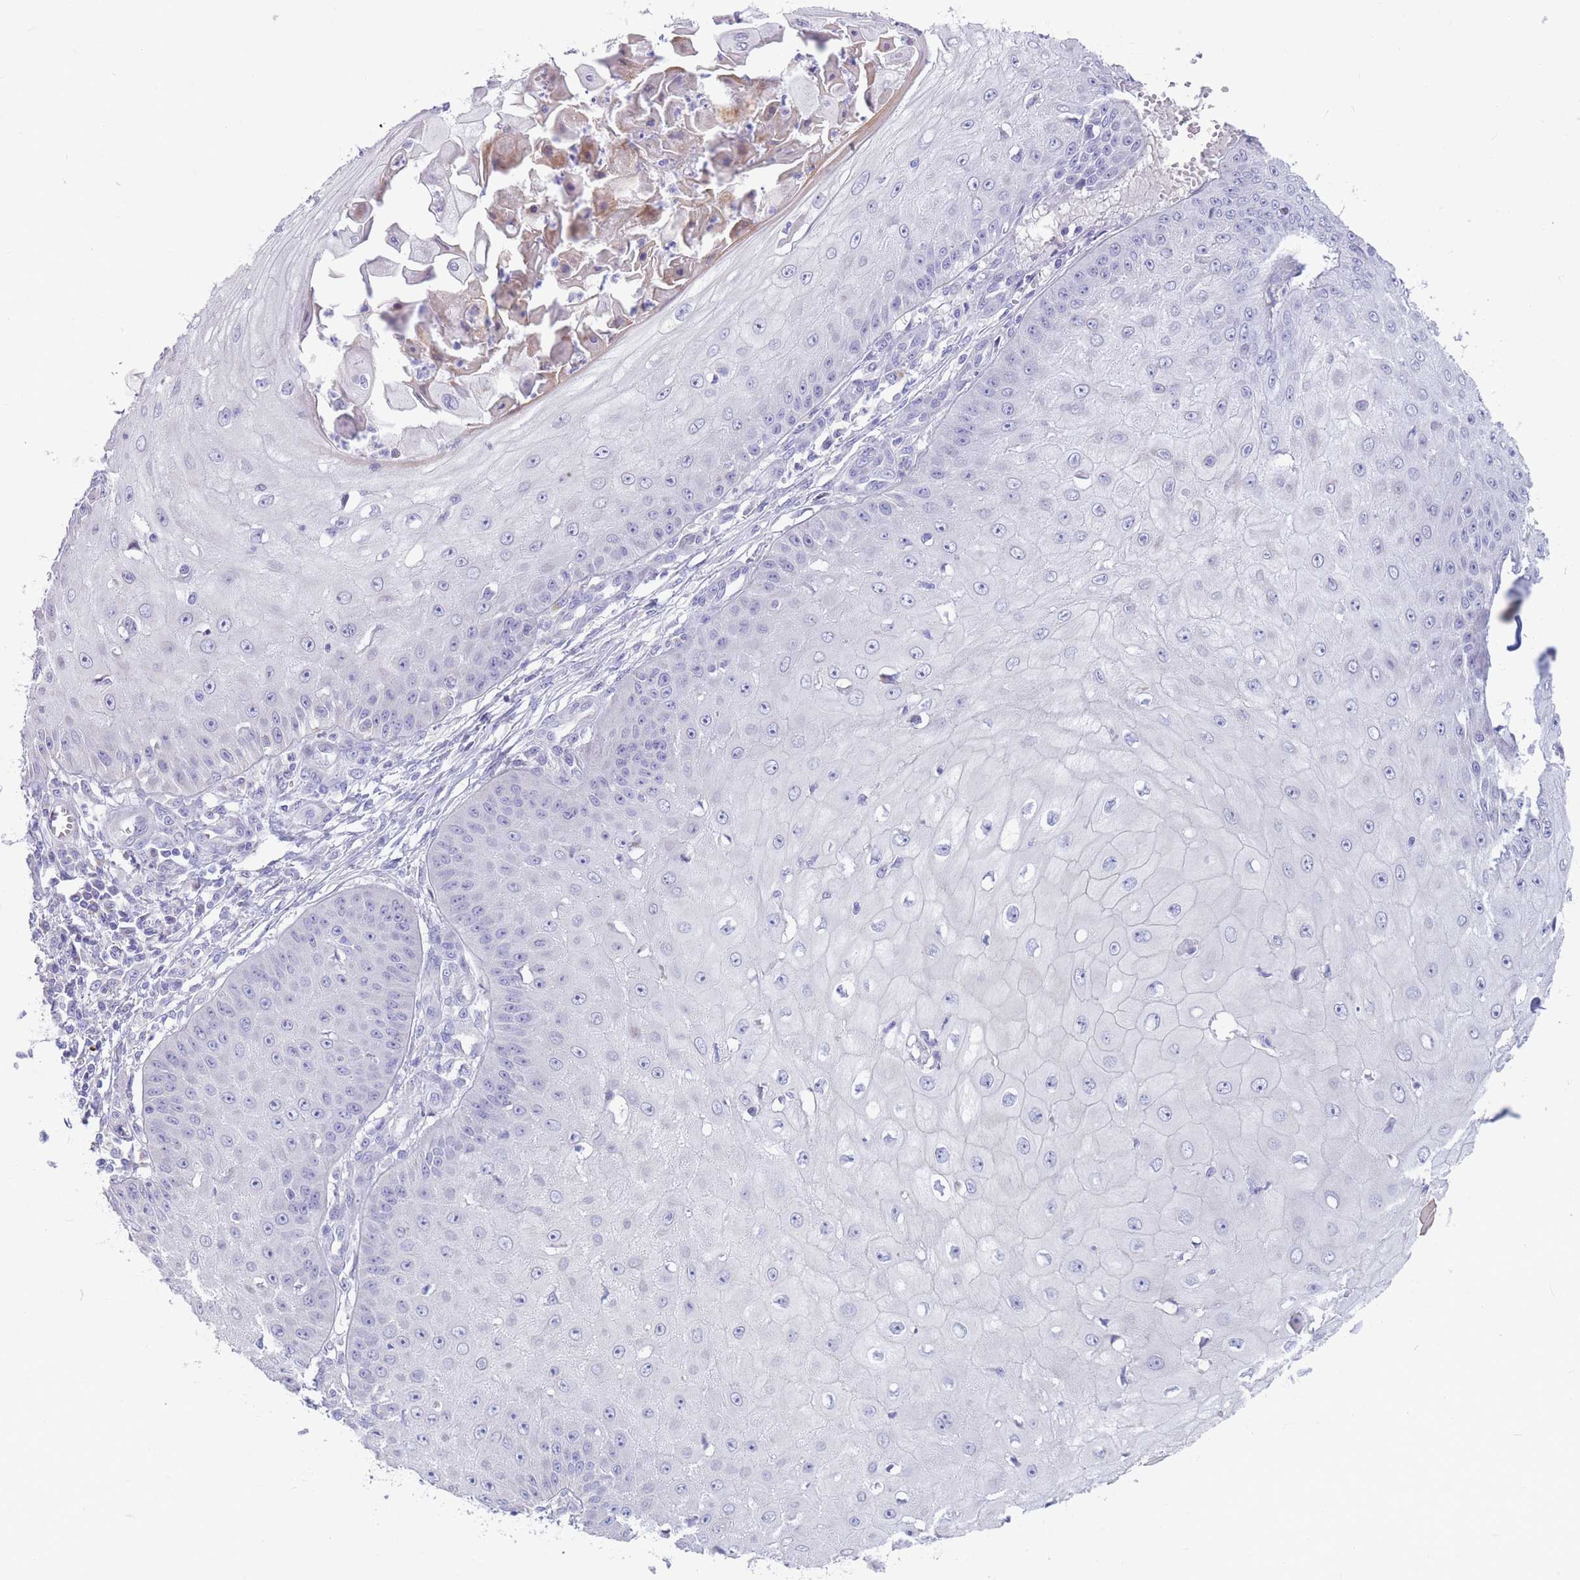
{"staining": {"intensity": "negative", "quantity": "none", "location": "none"}, "tissue": "skin cancer", "cell_type": "Tumor cells", "image_type": "cancer", "snomed": [{"axis": "morphology", "description": "Squamous cell carcinoma, NOS"}, {"axis": "topography", "description": "Skin"}], "caption": "This photomicrograph is of squamous cell carcinoma (skin) stained with immunohistochemistry (IHC) to label a protein in brown with the nuclei are counter-stained blue. There is no expression in tumor cells.", "gene": "SHCBP1", "patient": {"sex": "male", "age": 70}}